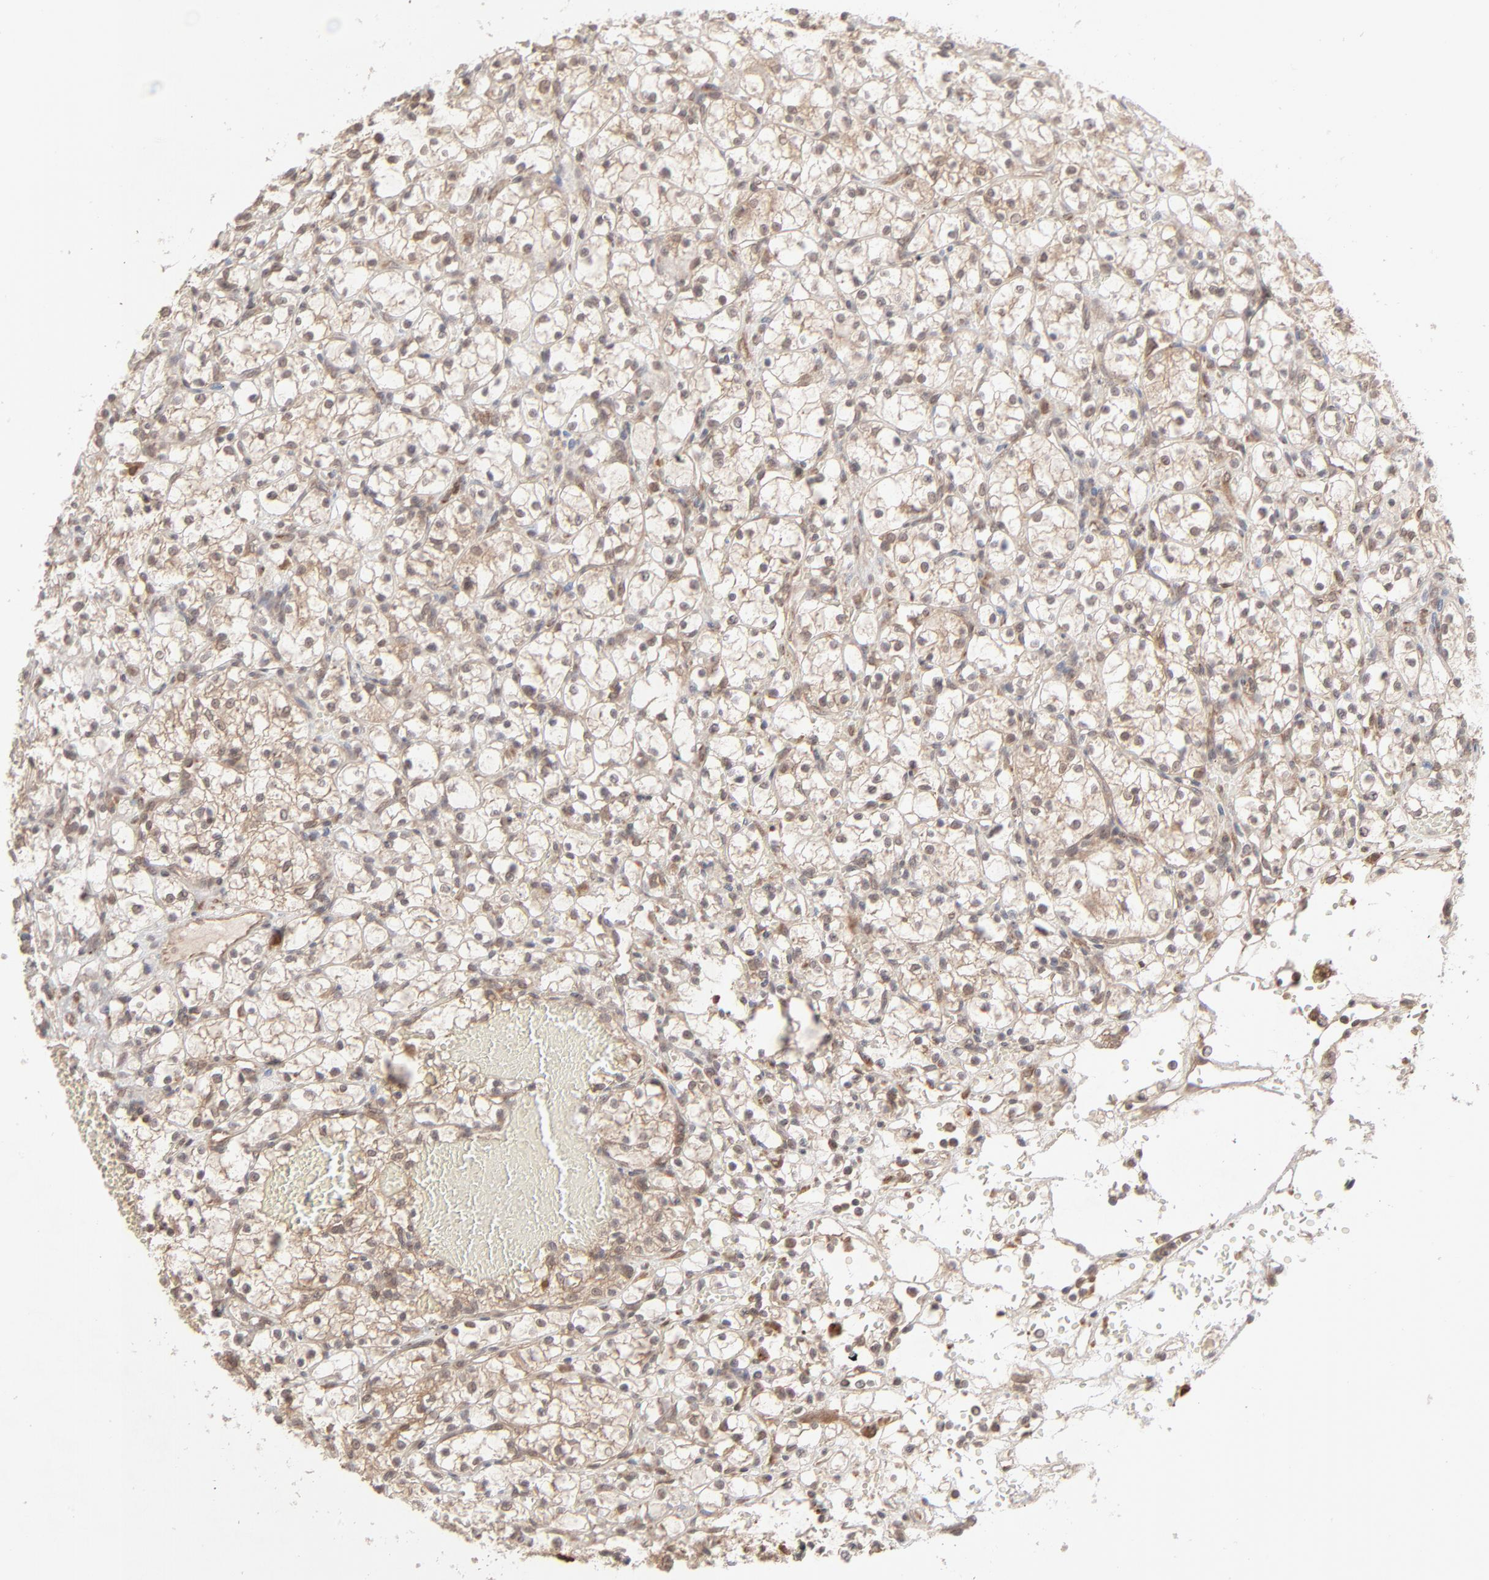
{"staining": {"intensity": "weak", "quantity": ">75%", "location": "cytoplasmic/membranous"}, "tissue": "renal cancer", "cell_type": "Tumor cells", "image_type": "cancer", "snomed": [{"axis": "morphology", "description": "Adenocarcinoma, NOS"}, {"axis": "topography", "description": "Kidney"}], "caption": "Renal cancer was stained to show a protein in brown. There is low levels of weak cytoplasmic/membranous positivity in about >75% of tumor cells.", "gene": "SCFD1", "patient": {"sex": "female", "age": 60}}